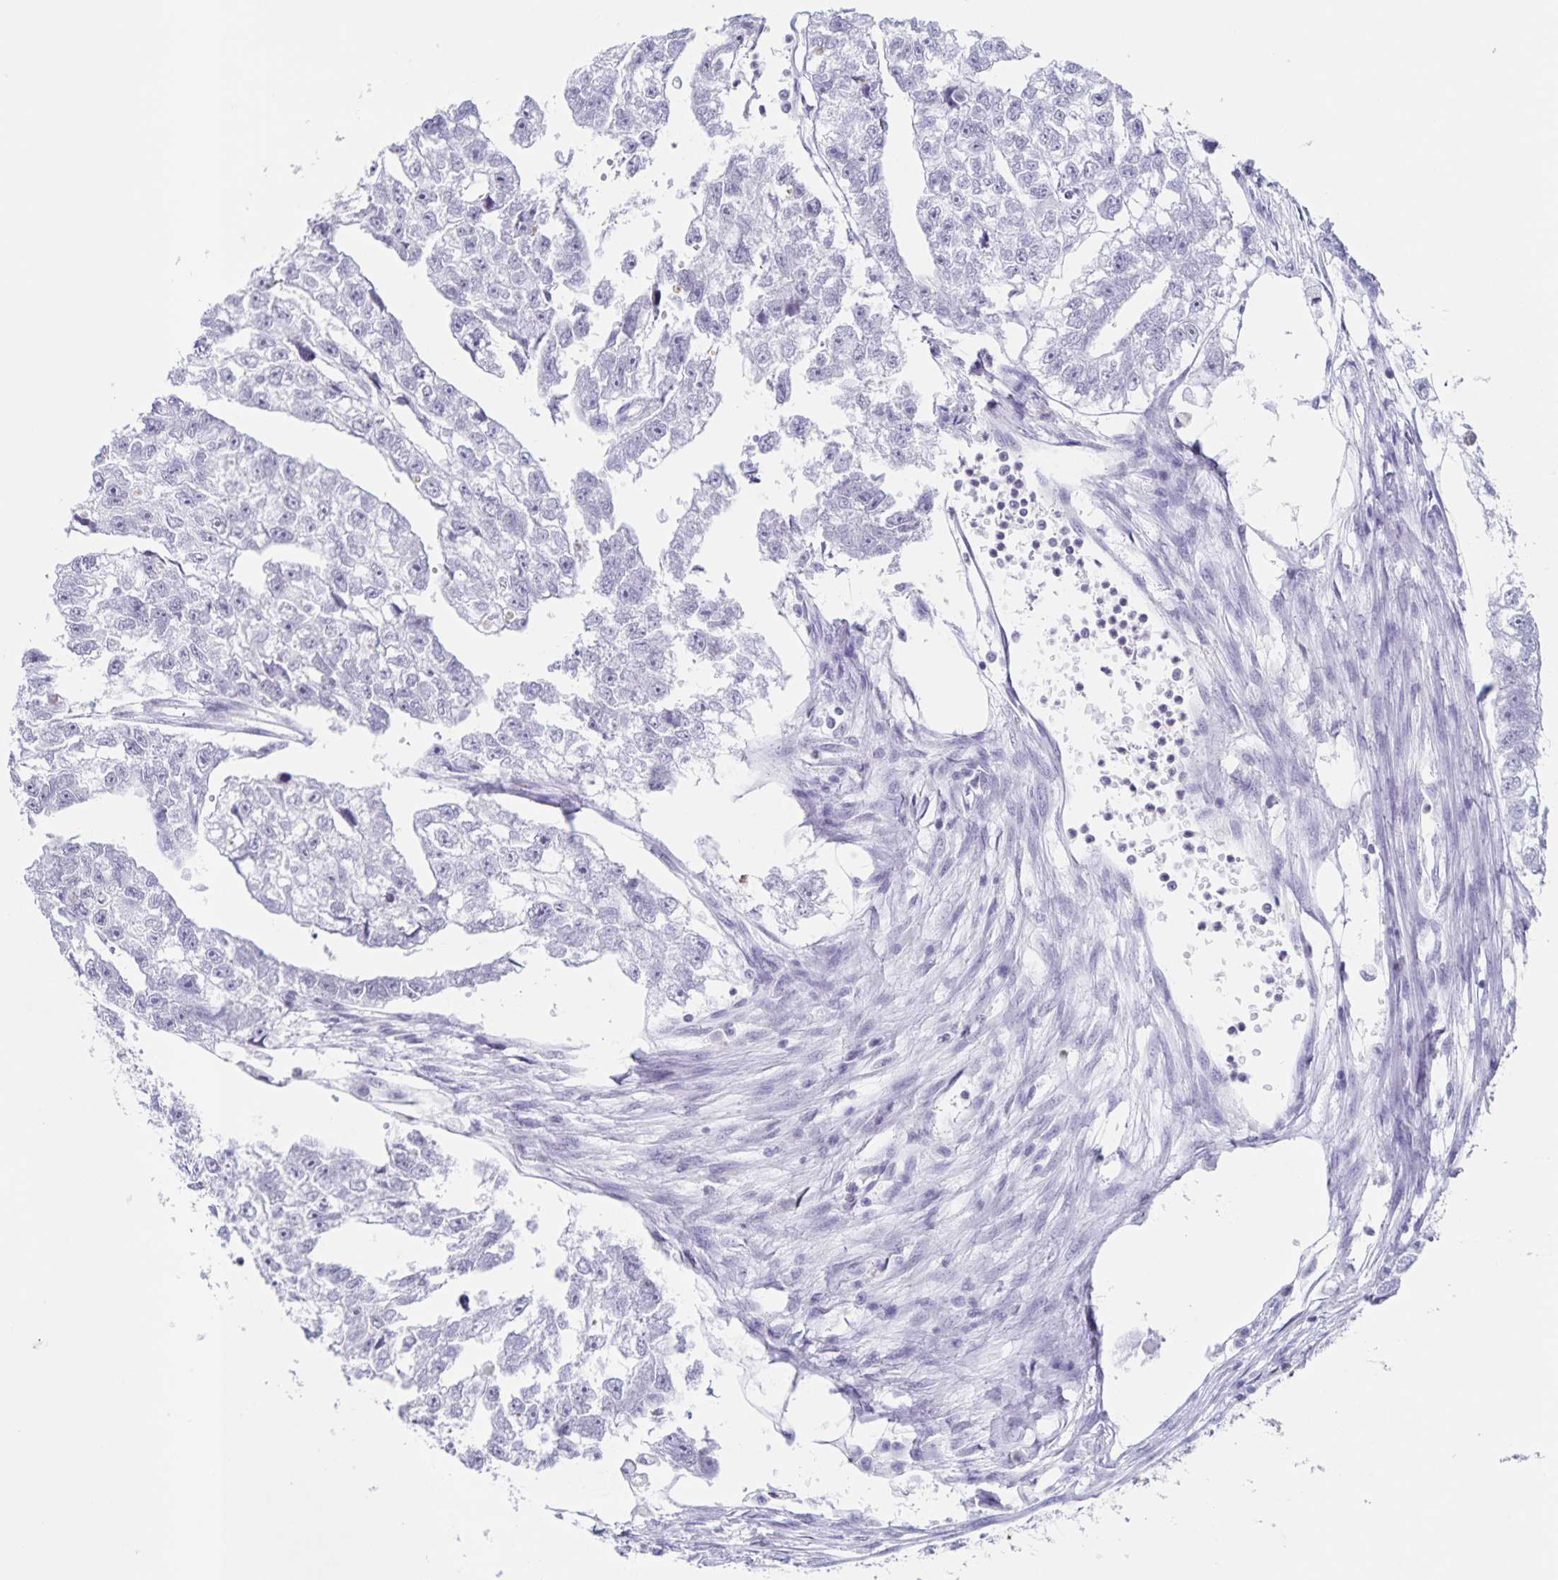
{"staining": {"intensity": "negative", "quantity": "none", "location": "none"}, "tissue": "testis cancer", "cell_type": "Tumor cells", "image_type": "cancer", "snomed": [{"axis": "morphology", "description": "Carcinoma, Embryonal, NOS"}, {"axis": "morphology", "description": "Teratoma, malignant, NOS"}, {"axis": "topography", "description": "Testis"}], "caption": "Human testis malignant teratoma stained for a protein using immunohistochemistry (IHC) demonstrates no expression in tumor cells.", "gene": "LCE6A", "patient": {"sex": "male", "age": 44}}